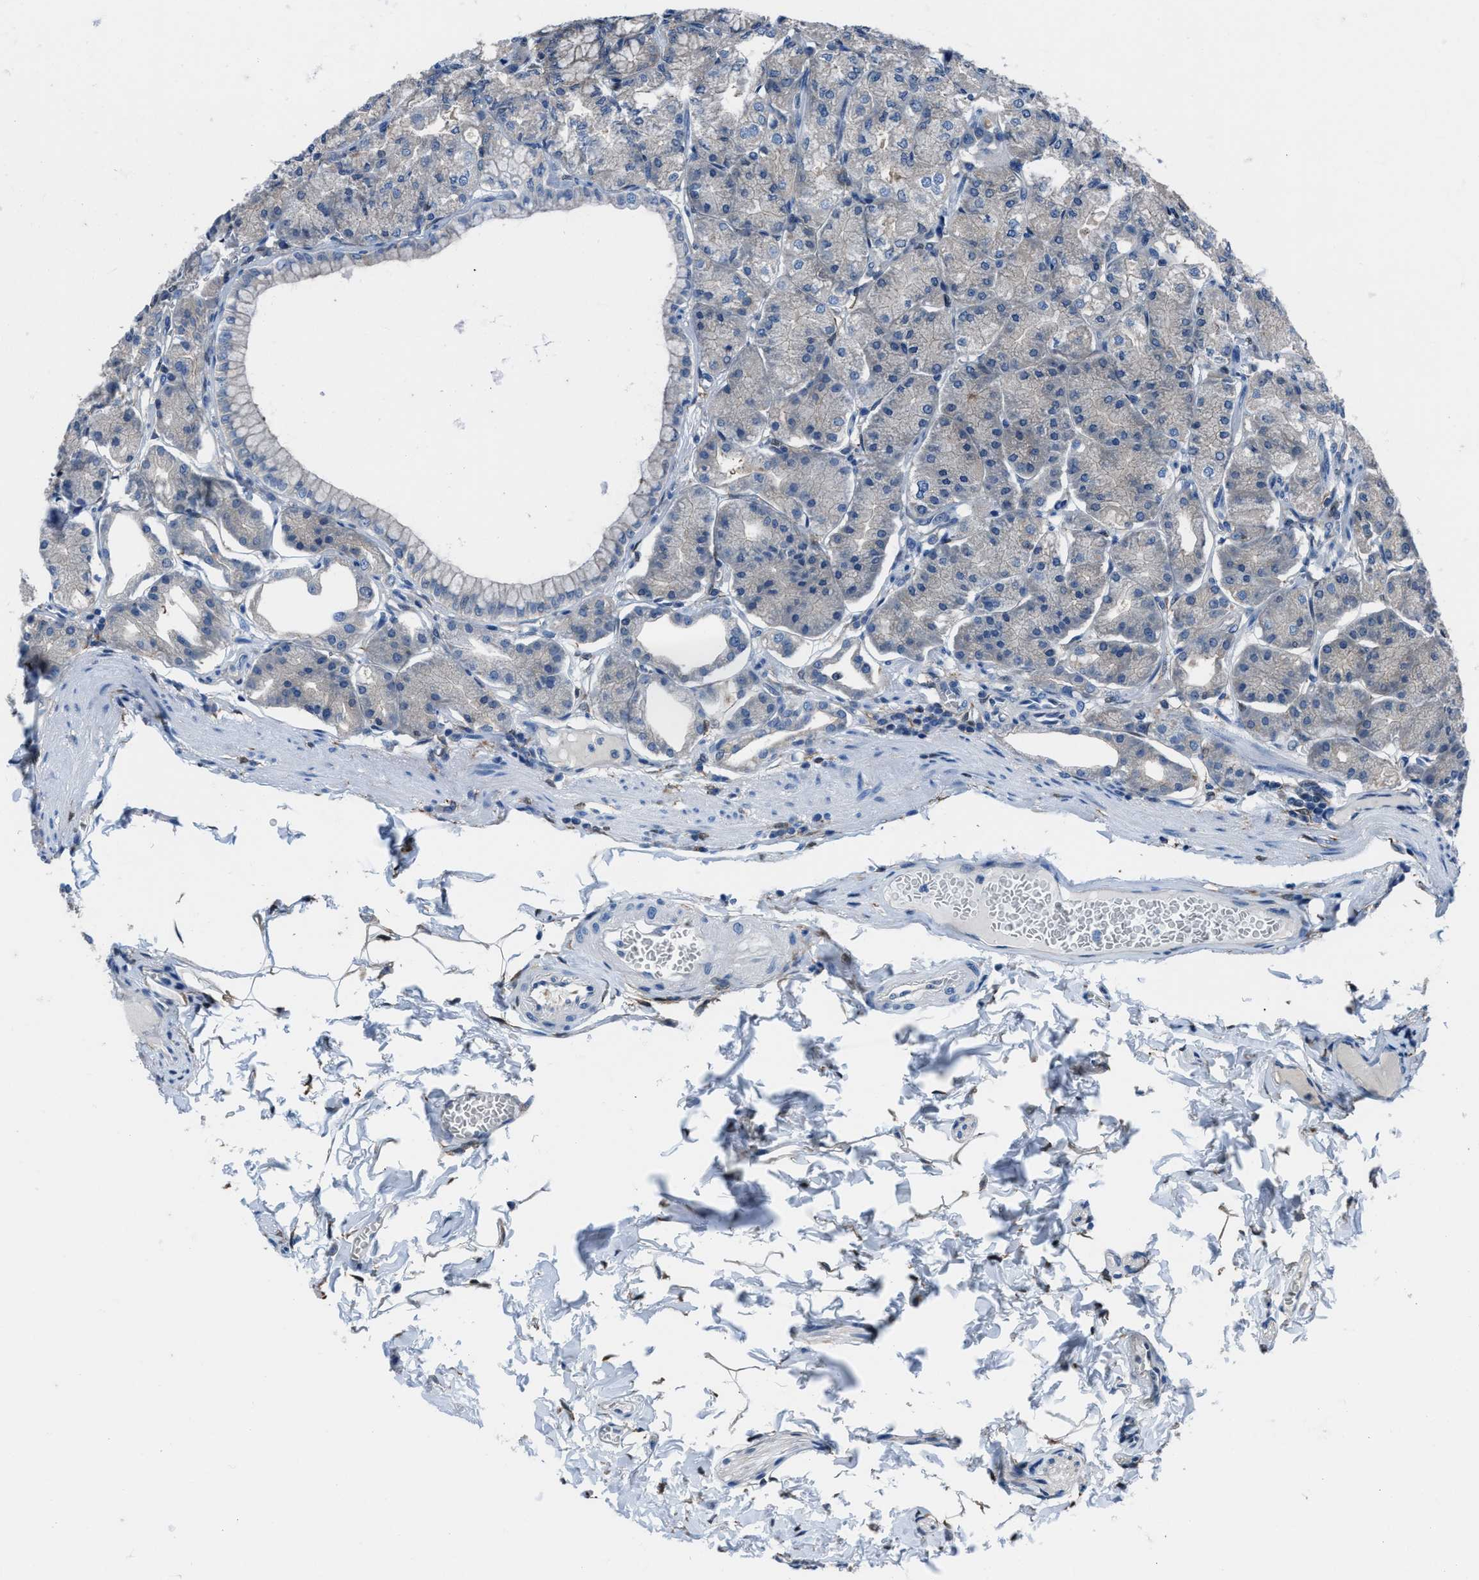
{"staining": {"intensity": "negative", "quantity": "none", "location": "none"}, "tissue": "stomach", "cell_type": "Glandular cells", "image_type": "normal", "snomed": [{"axis": "morphology", "description": "Normal tissue, NOS"}, {"axis": "topography", "description": "Stomach, lower"}], "caption": "Glandular cells show no significant protein expression in normal stomach. (DAB immunohistochemistry (IHC) visualized using brightfield microscopy, high magnification).", "gene": "NUDT5", "patient": {"sex": "male", "age": 71}}